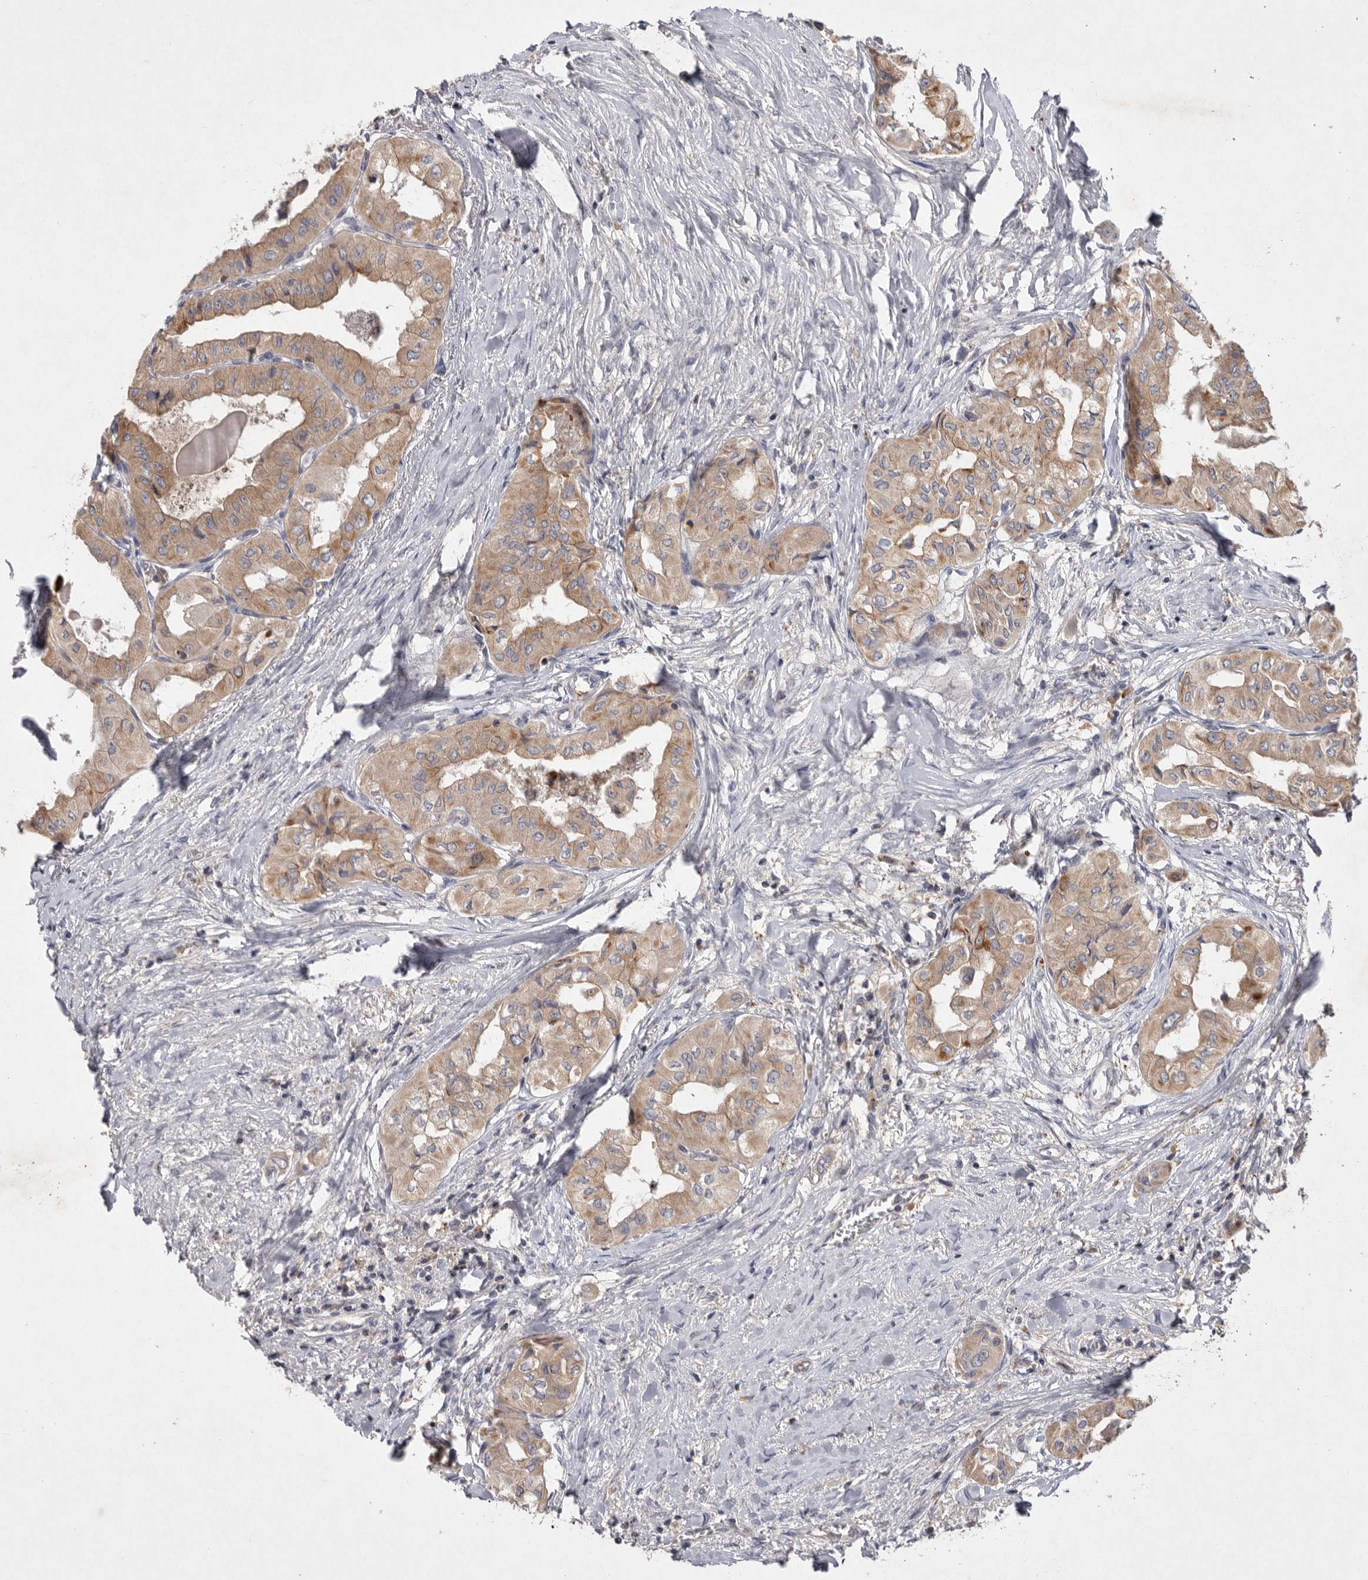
{"staining": {"intensity": "moderate", "quantity": ">75%", "location": "cytoplasmic/membranous"}, "tissue": "thyroid cancer", "cell_type": "Tumor cells", "image_type": "cancer", "snomed": [{"axis": "morphology", "description": "Papillary adenocarcinoma, NOS"}, {"axis": "topography", "description": "Thyroid gland"}], "caption": "A high-resolution micrograph shows IHC staining of thyroid cancer, which shows moderate cytoplasmic/membranous expression in approximately >75% of tumor cells. (Brightfield microscopy of DAB IHC at high magnification).", "gene": "TNFSF14", "patient": {"sex": "female", "age": 59}}